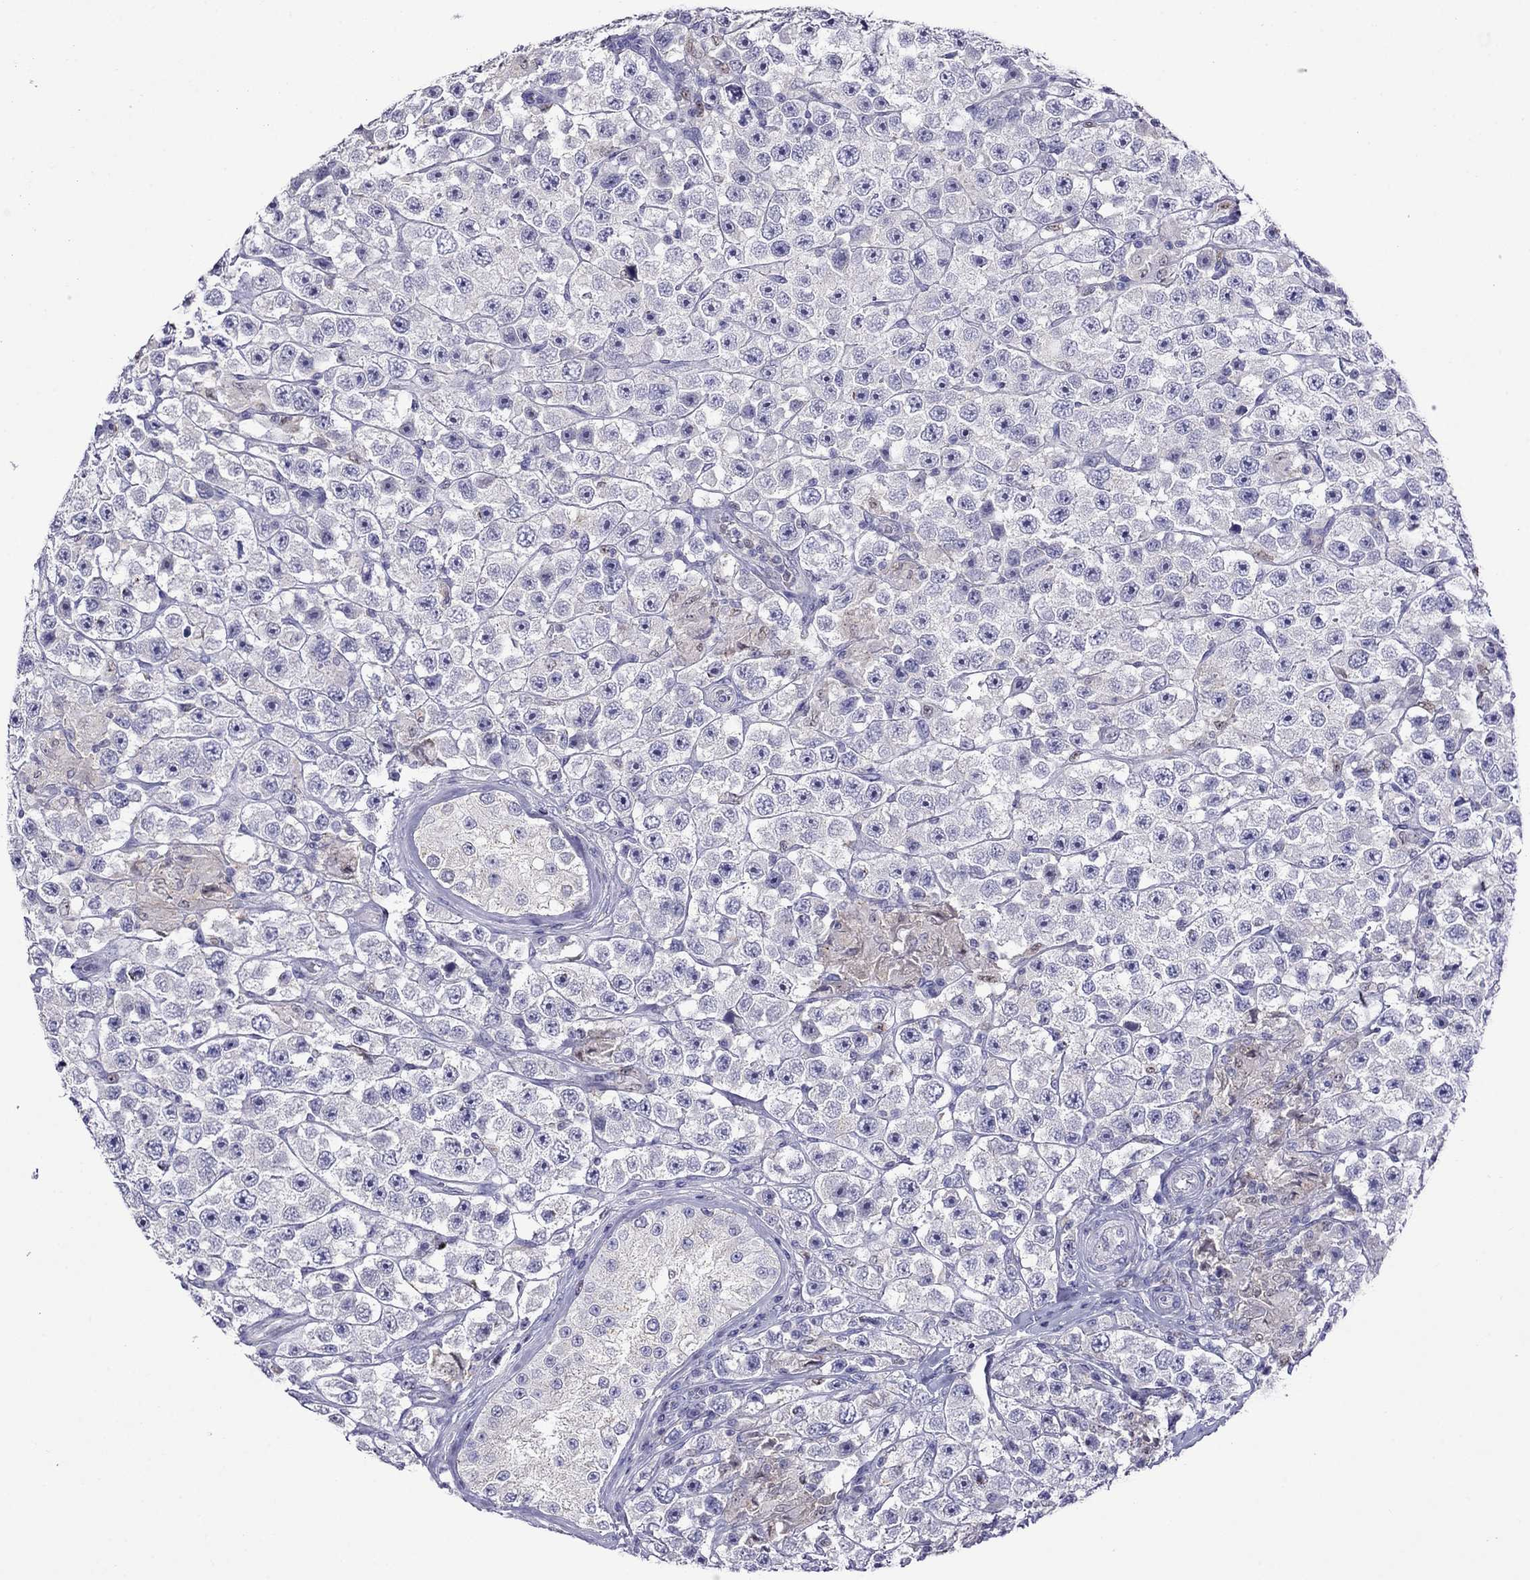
{"staining": {"intensity": "negative", "quantity": "none", "location": "none"}, "tissue": "testis cancer", "cell_type": "Tumor cells", "image_type": "cancer", "snomed": [{"axis": "morphology", "description": "Seminoma, NOS"}, {"axis": "topography", "description": "Testis"}], "caption": "DAB (3,3'-diaminobenzidine) immunohistochemical staining of testis cancer (seminoma) reveals no significant staining in tumor cells.", "gene": "MPZ", "patient": {"sex": "male", "age": 45}}